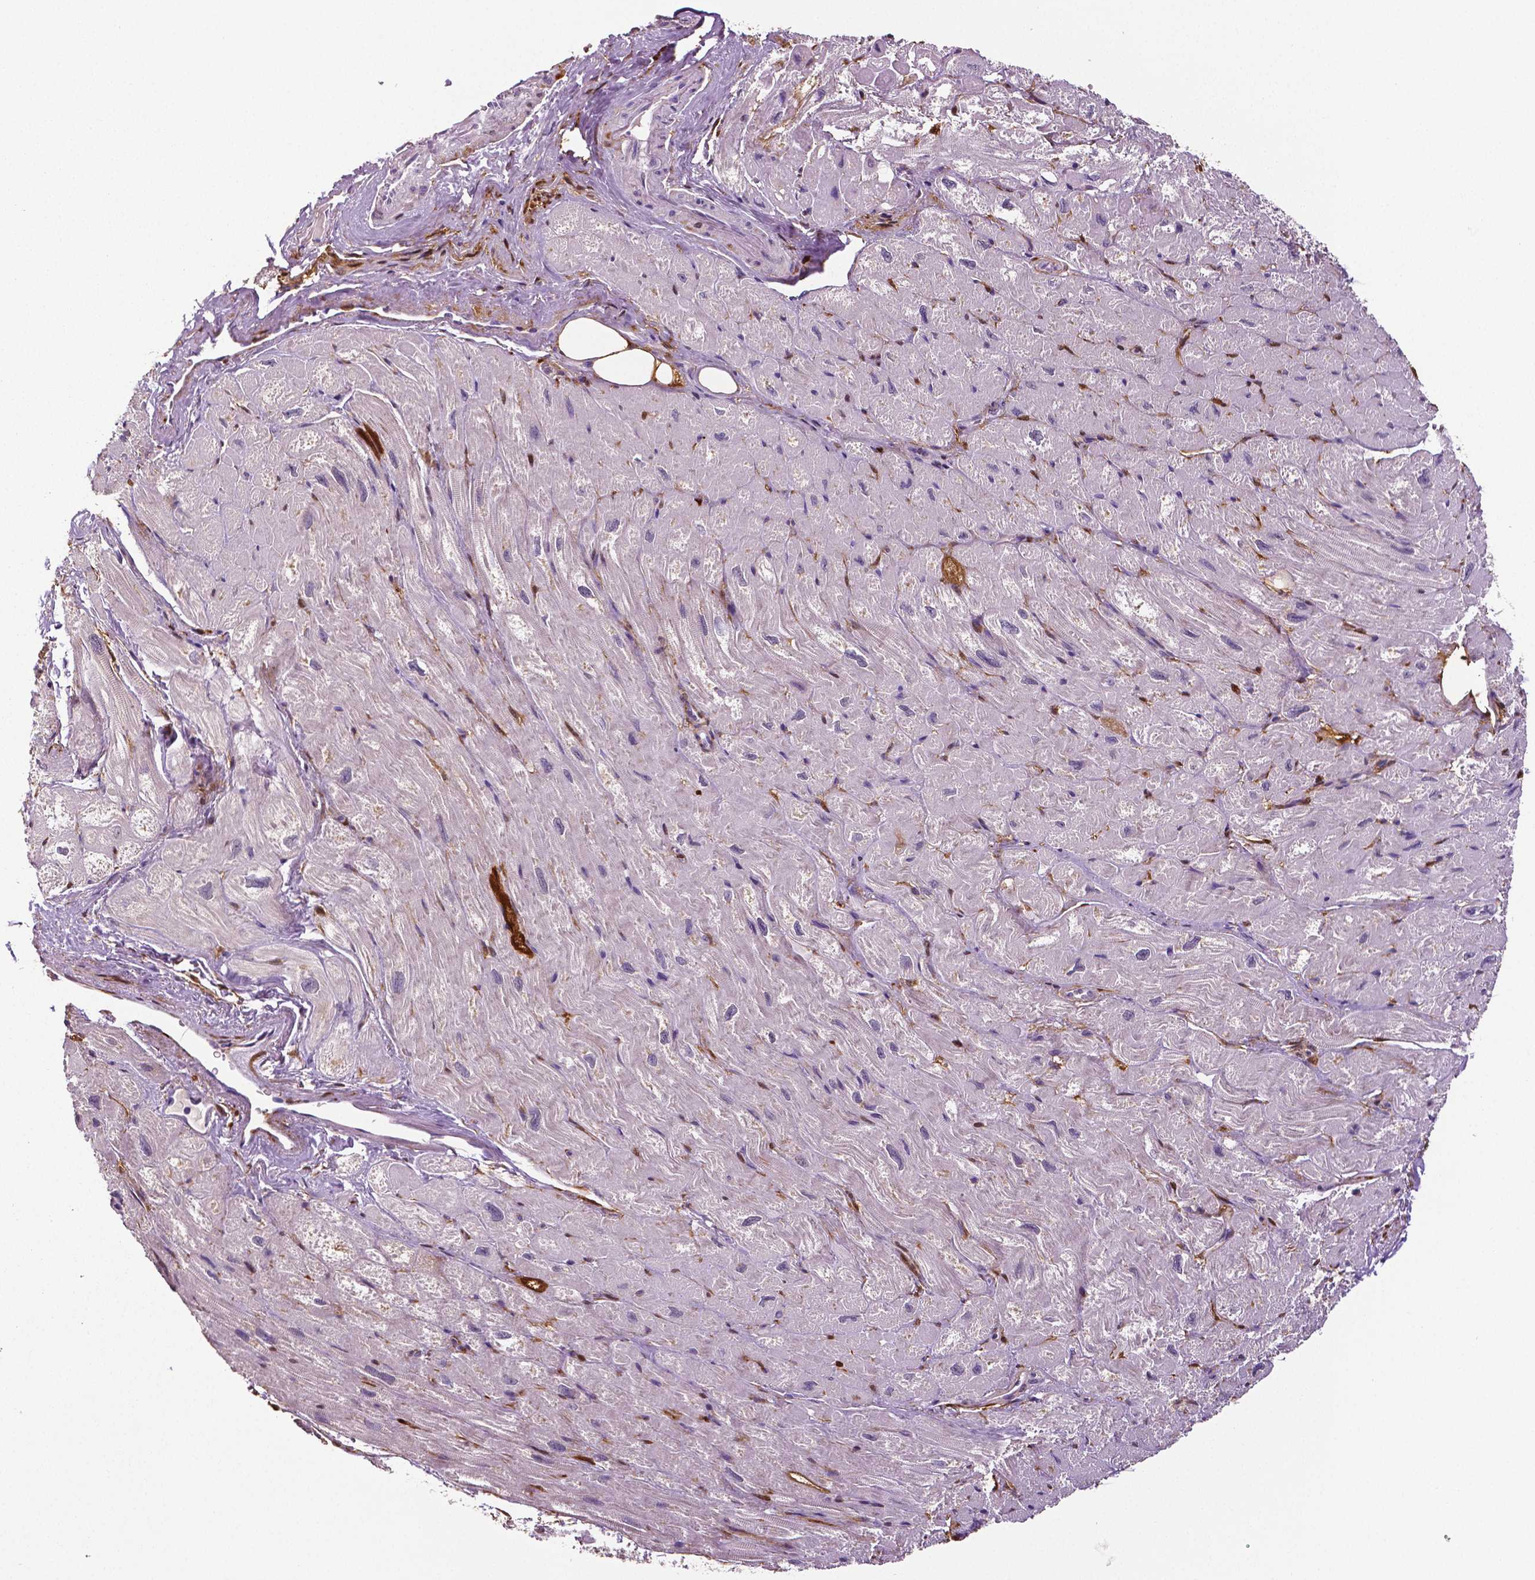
{"staining": {"intensity": "moderate", "quantity": "<25%", "location": "cytoplasmic/membranous"}, "tissue": "heart muscle", "cell_type": "Cardiomyocytes", "image_type": "normal", "snomed": [{"axis": "morphology", "description": "Normal tissue, NOS"}, {"axis": "topography", "description": "Heart"}], "caption": "Normal heart muscle was stained to show a protein in brown. There is low levels of moderate cytoplasmic/membranous expression in approximately <25% of cardiomyocytes. (IHC, brightfield microscopy, high magnification).", "gene": "PHGDH", "patient": {"sex": "female", "age": 69}}